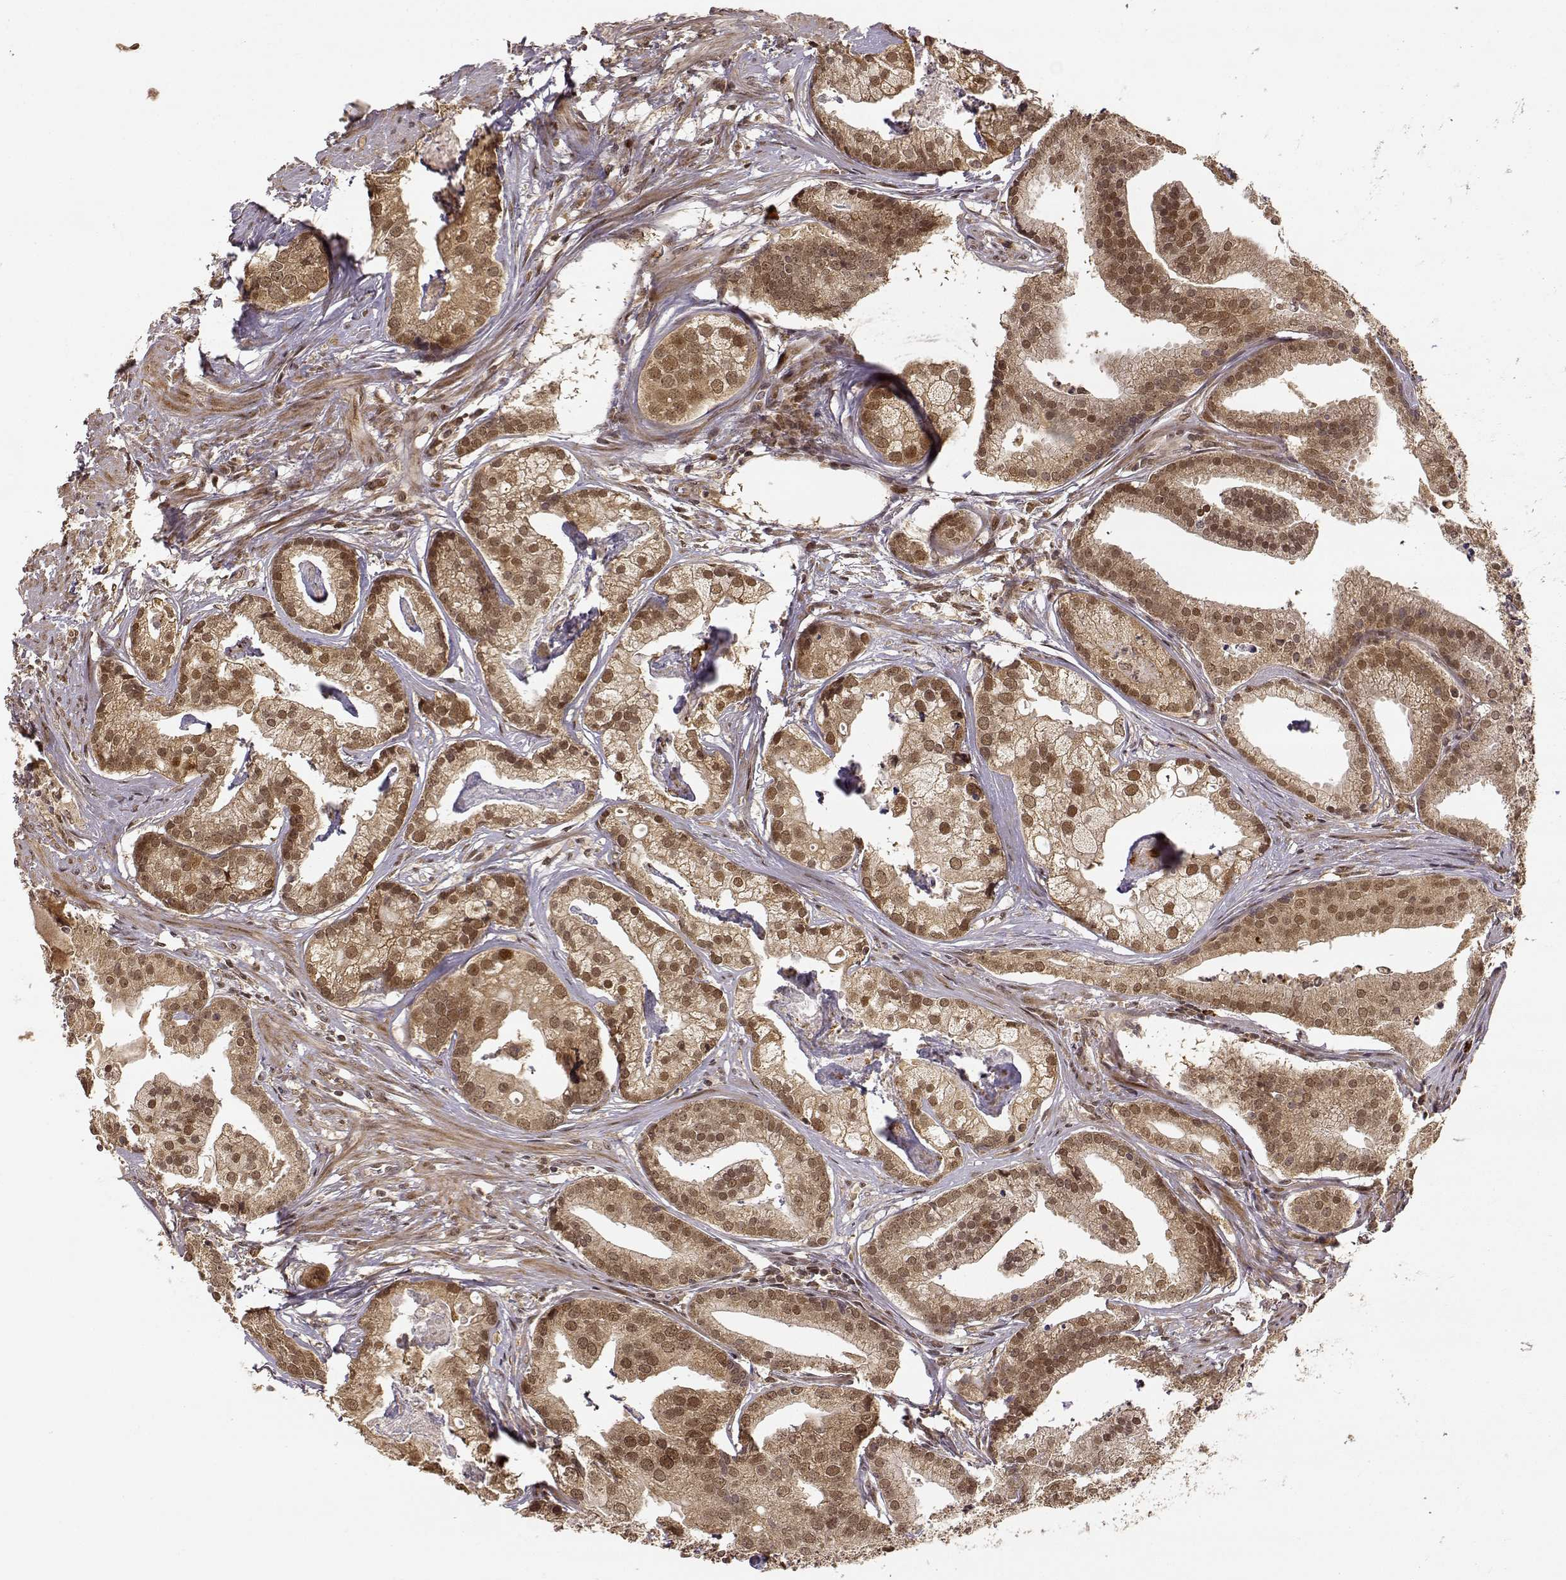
{"staining": {"intensity": "moderate", "quantity": ">75%", "location": "cytoplasmic/membranous,nuclear"}, "tissue": "prostate cancer", "cell_type": "Tumor cells", "image_type": "cancer", "snomed": [{"axis": "morphology", "description": "Adenocarcinoma, NOS"}, {"axis": "topography", "description": "Prostate and seminal vesicle, NOS"}, {"axis": "topography", "description": "Prostate"}], "caption": "Human prostate cancer (adenocarcinoma) stained for a protein (brown) demonstrates moderate cytoplasmic/membranous and nuclear positive positivity in about >75% of tumor cells.", "gene": "MAEA", "patient": {"sex": "male", "age": 44}}